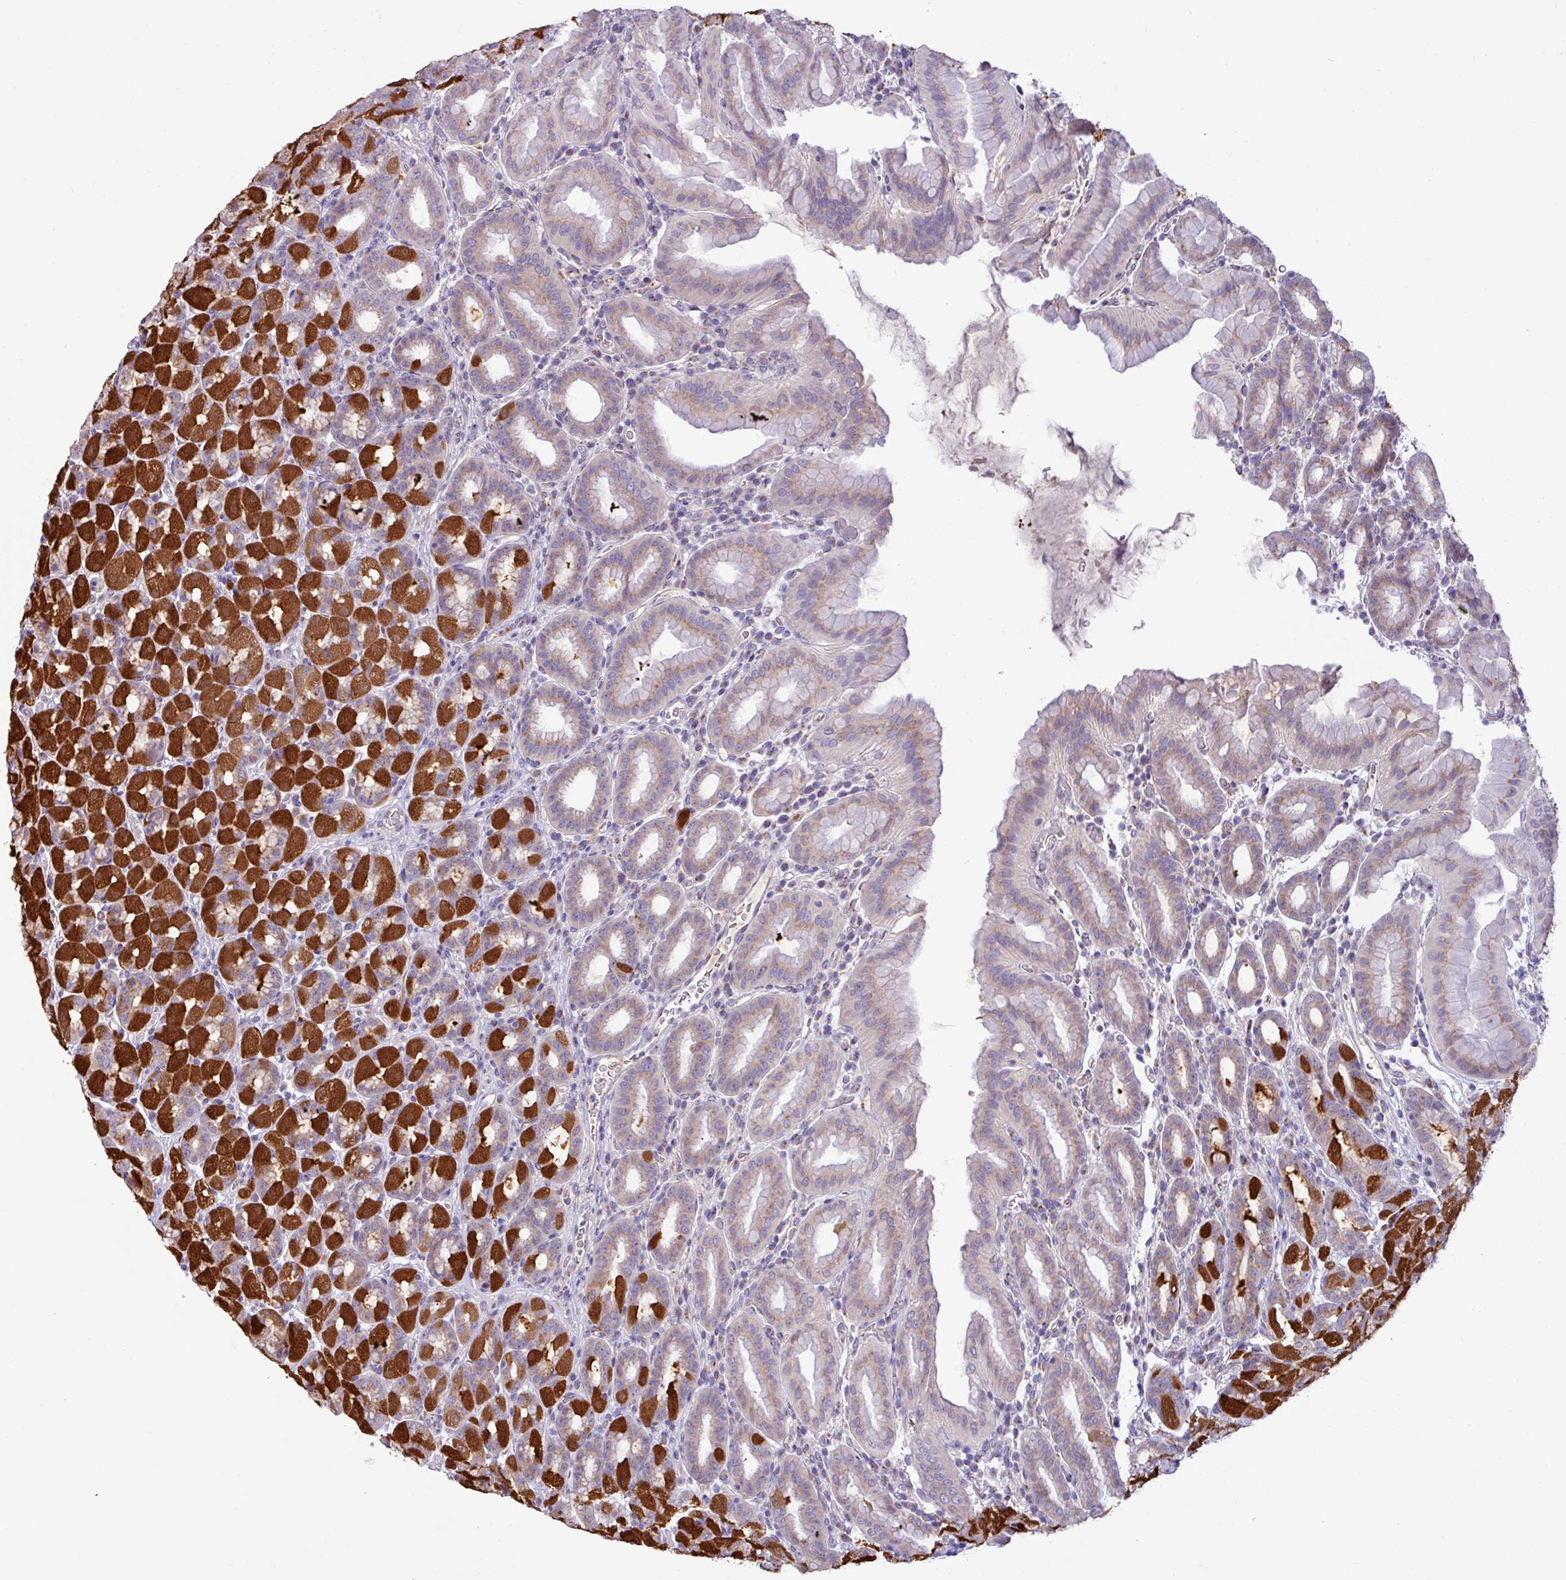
{"staining": {"intensity": "strong", "quantity": "<25%", "location": "cytoplasmic/membranous"}, "tissue": "stomach", "cell_type": "Glandular cells", "image_type": "normal", "snomed": [{"axis": "morphology", "description": "Normal tissue, NOS"}, {"axis": "topography", "description": "Stomach, upper"}, {"axis": "topography", "description": "Stomach"}], "caption": "Protein staining reveals strong cytoplasmic/membranous positivity in about <25% of glandular cells in unremarkable stomach. The staining is performed using DAB (3,3'-diaminobenzidine) brown chromogen to label protein expression. The nuclei are counter-stained blue using hematoxylin.", "gene": "STIMATE", "patient": {"sex": "male", "age": 68}}